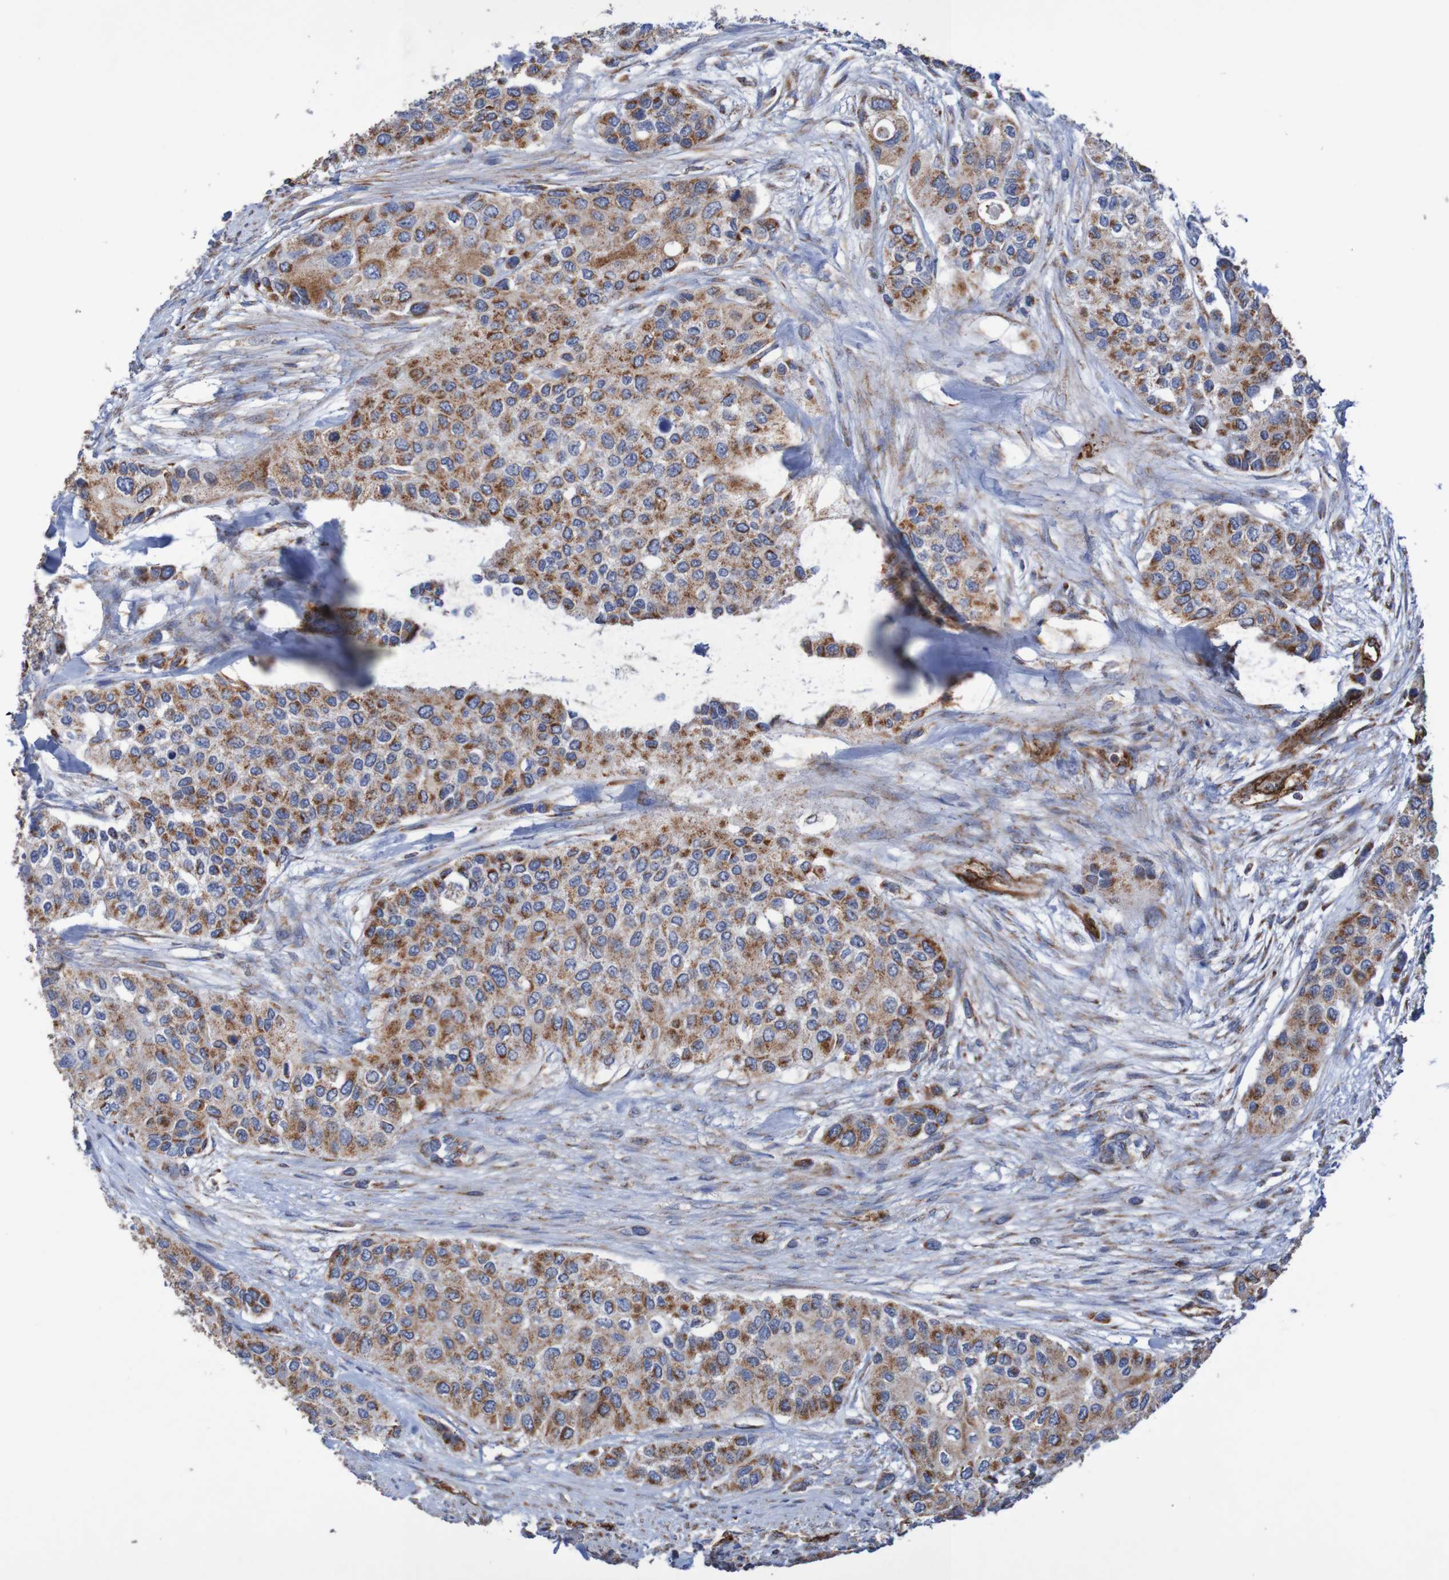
{"staining": {"intensity": "moderate", "quantity": ">75%", "location": "cytoplasmic/membranous"}, "tissue": "urothelial cancer", "cell_type": "Tumor cells", "image_type": "cancer", "snomed": [{"axis": "morphology", "description": "Urothelial carcinoma, High grade"}, {"axis": "topography", "description": "Urinary bladder"}], "caption": "Brown immunohistochemical staining in urothelial carcinoma (high-grade) exhibits moderate cytoplasmic/membranous staining in approximately >75% of tumor cells.", "gene": "MMEL1", "patient": {"sex": "female", "age": 56}}